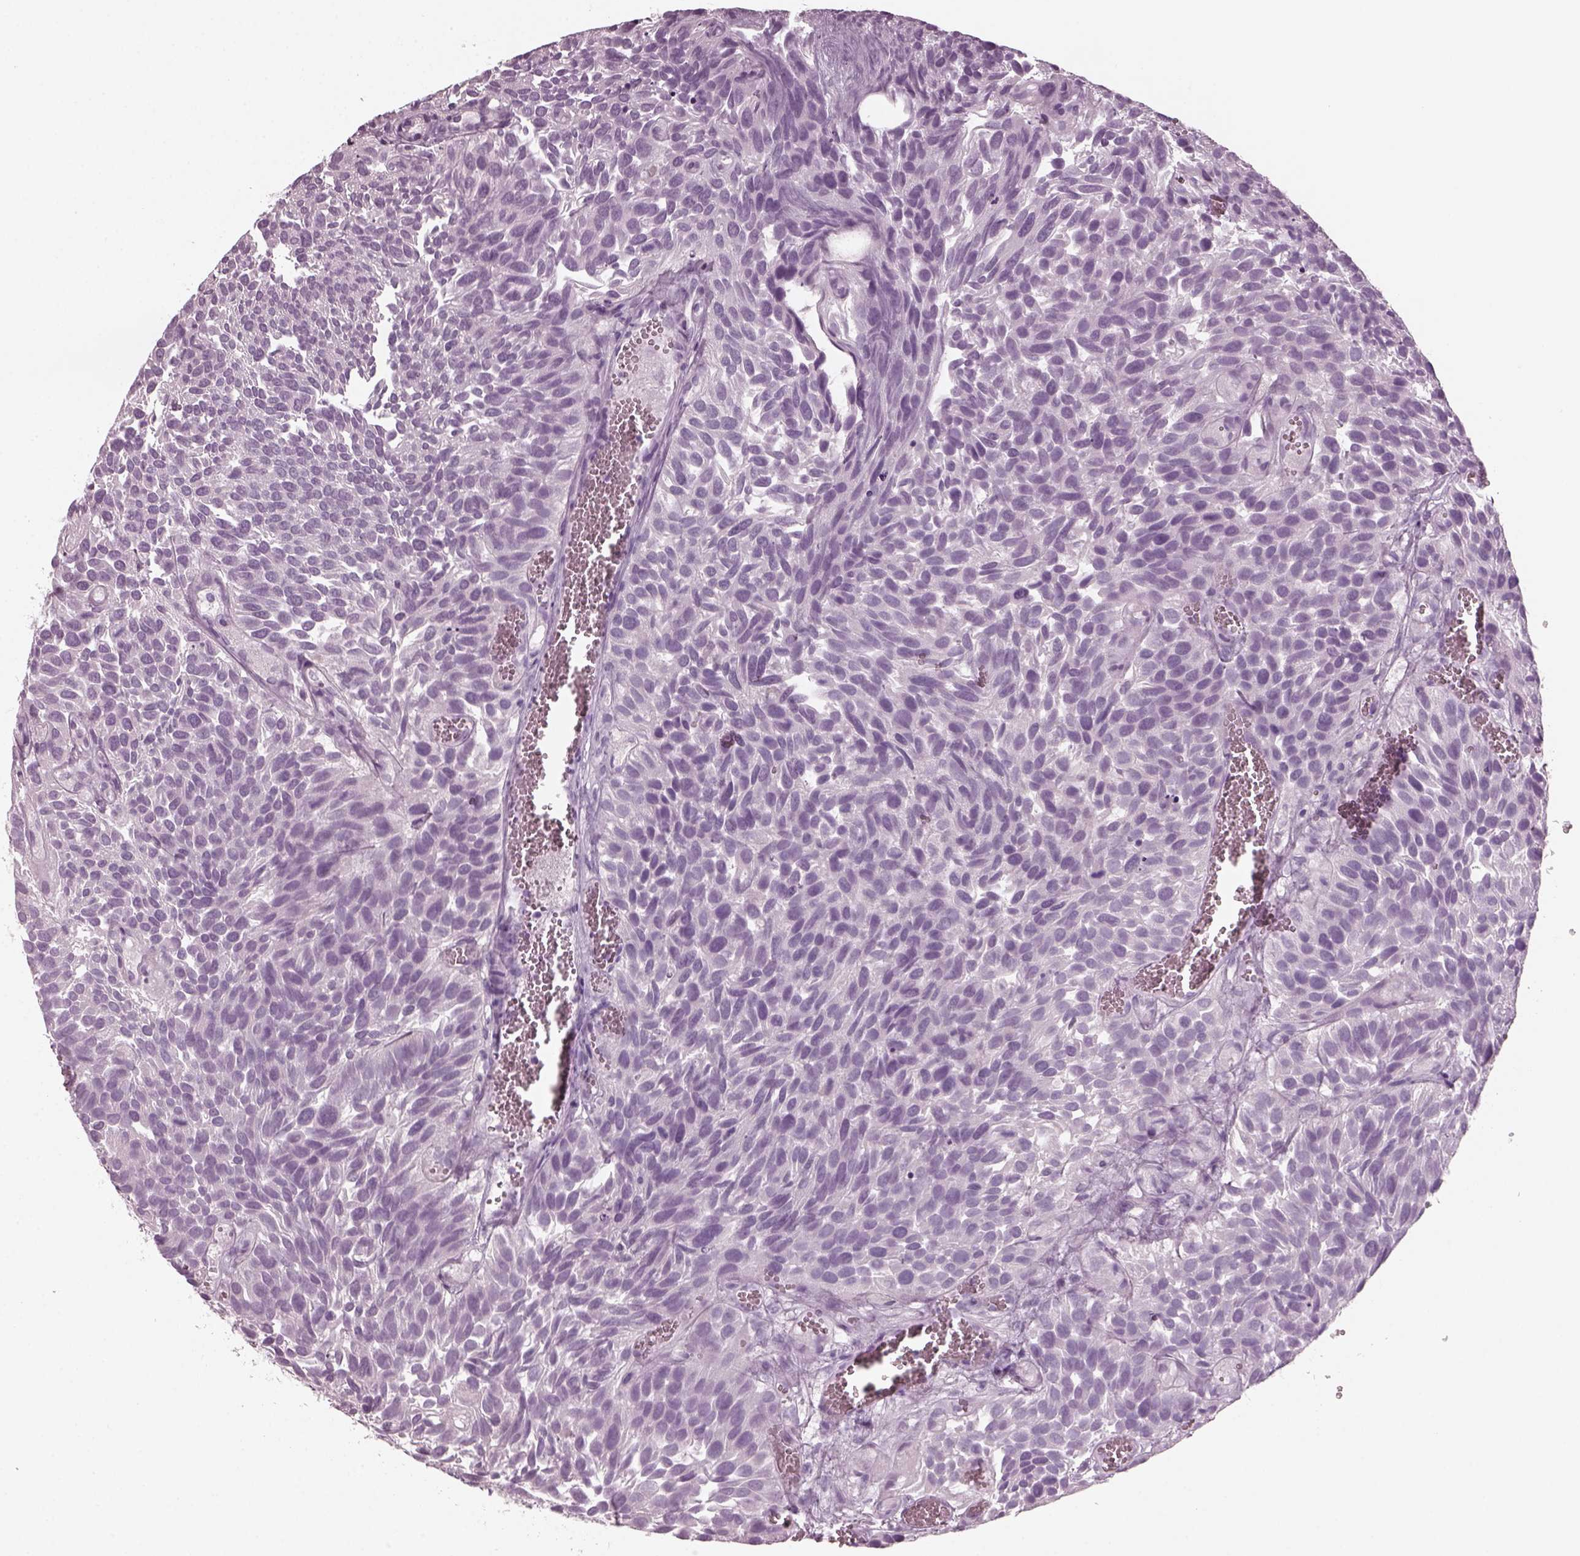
{"staining": {"intensity": "negative", "quantity": "none", "location": "none"}, "tissue": "urothelial cancer", "cell_type": "Tumor cells", "image_type": "cancer", "snomed": [{"axis": "morphology", "description": "Urothelial carcinoma, Low grade"}, {"axis": "topography", "description": "Urinary bladder"}], "caption": "The micrograph displays no staining of tumor cells in urothelial cancer.", "gene": "RCVRN", "patient": {"sex": "female", "age": 69}}